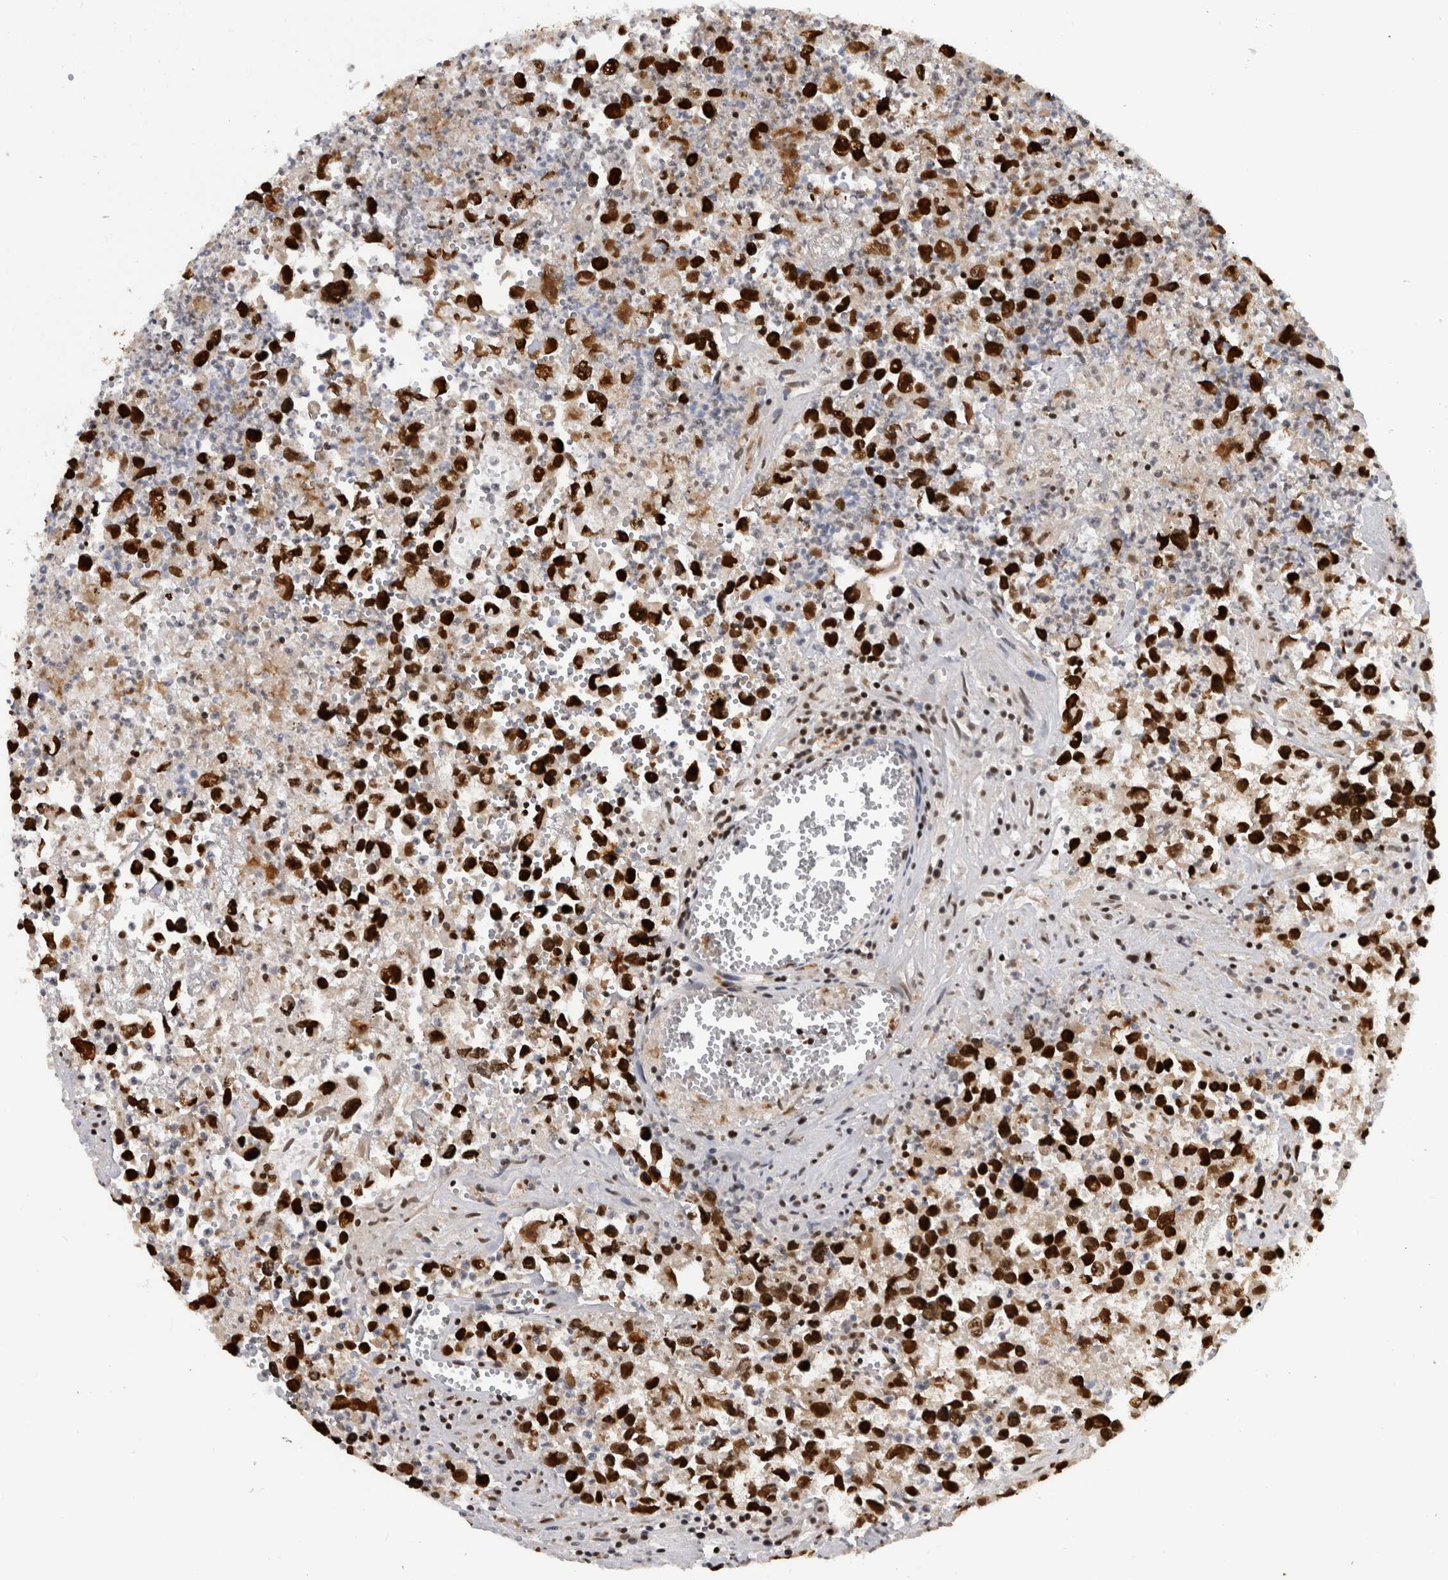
{"staining": {"intensity": "strong", "quantity": ">75%", "location": "nuclear"}, "tissue": "testis cancer", "cell_type": "Tumor cells", "image_type": "cancer", "snomed": [{"axis": "morphology", "description": "Seminoma, NOS"}, {"axis": "morphology", "description": "Carcinoma, Embryonal, NOS"}, {"axis": "topography", "description": "Testis"}], "caption": "Testis cancer stained for a protein displays strong nuclear positivity in tumor cells.", "gene": "ZSCAN2", "patient": {"sex": "male", "age": 43}}